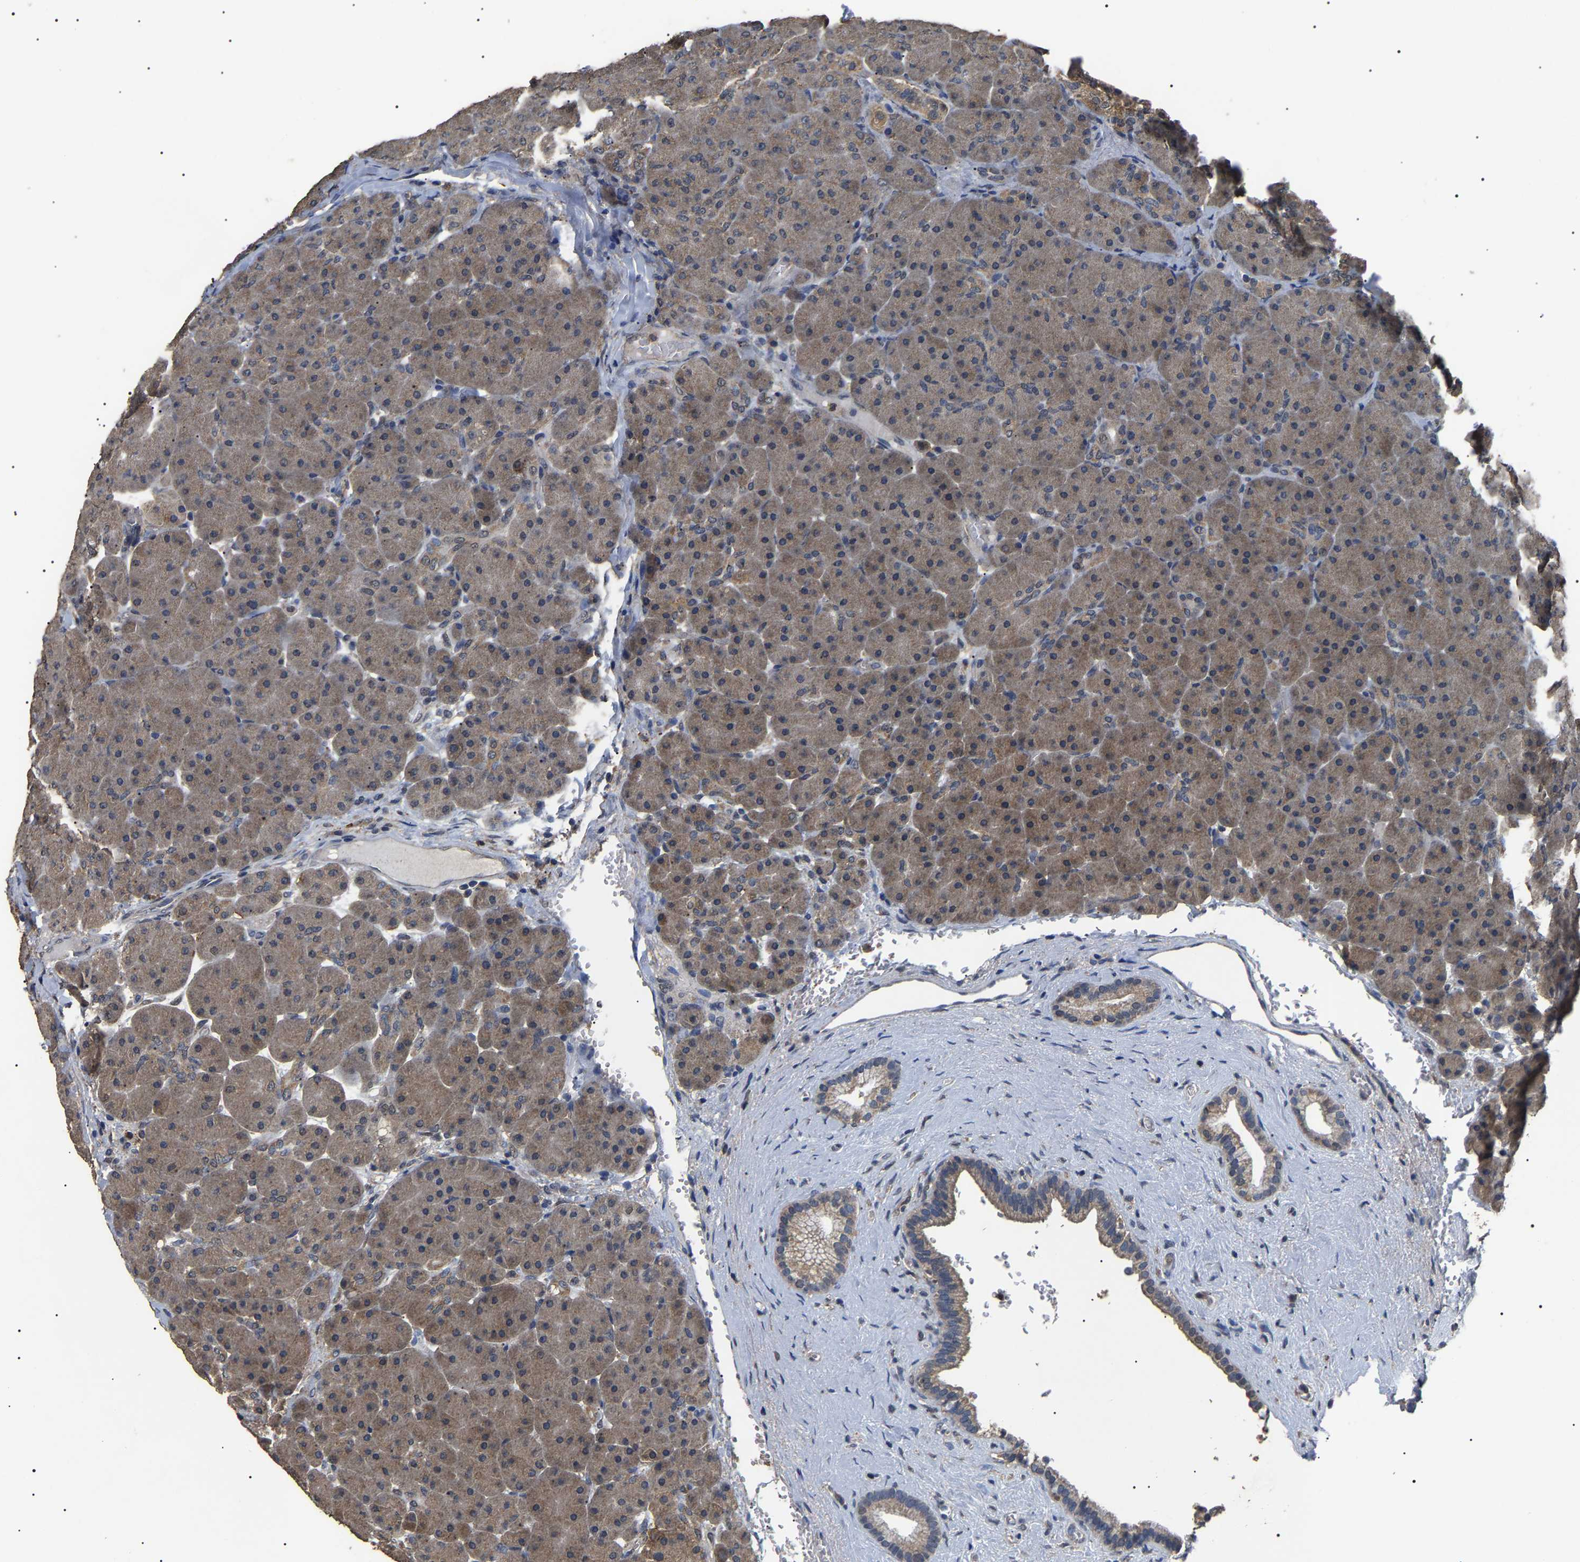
{"staining": {"intensity": "moderate", "quantity": ">75%", "location": "cytoplasmic/membranous"}, "tissue": "pancreas", "cell_type": "Exocrine glandular cells", "image_type": "normal", "snomed": [{"axis": "morphology", "description": "Normal tissue, NOS"}, {"axis": "topography", "description": "Pancreas"}], "caption": "A histopathology image of human pancreas stained for a protein displays moderate cytoplasmic/membranous brown staining in exocrine glandular cells.", "gene": "PSMD8", "patient": {"sex": "male", "age": 66}}